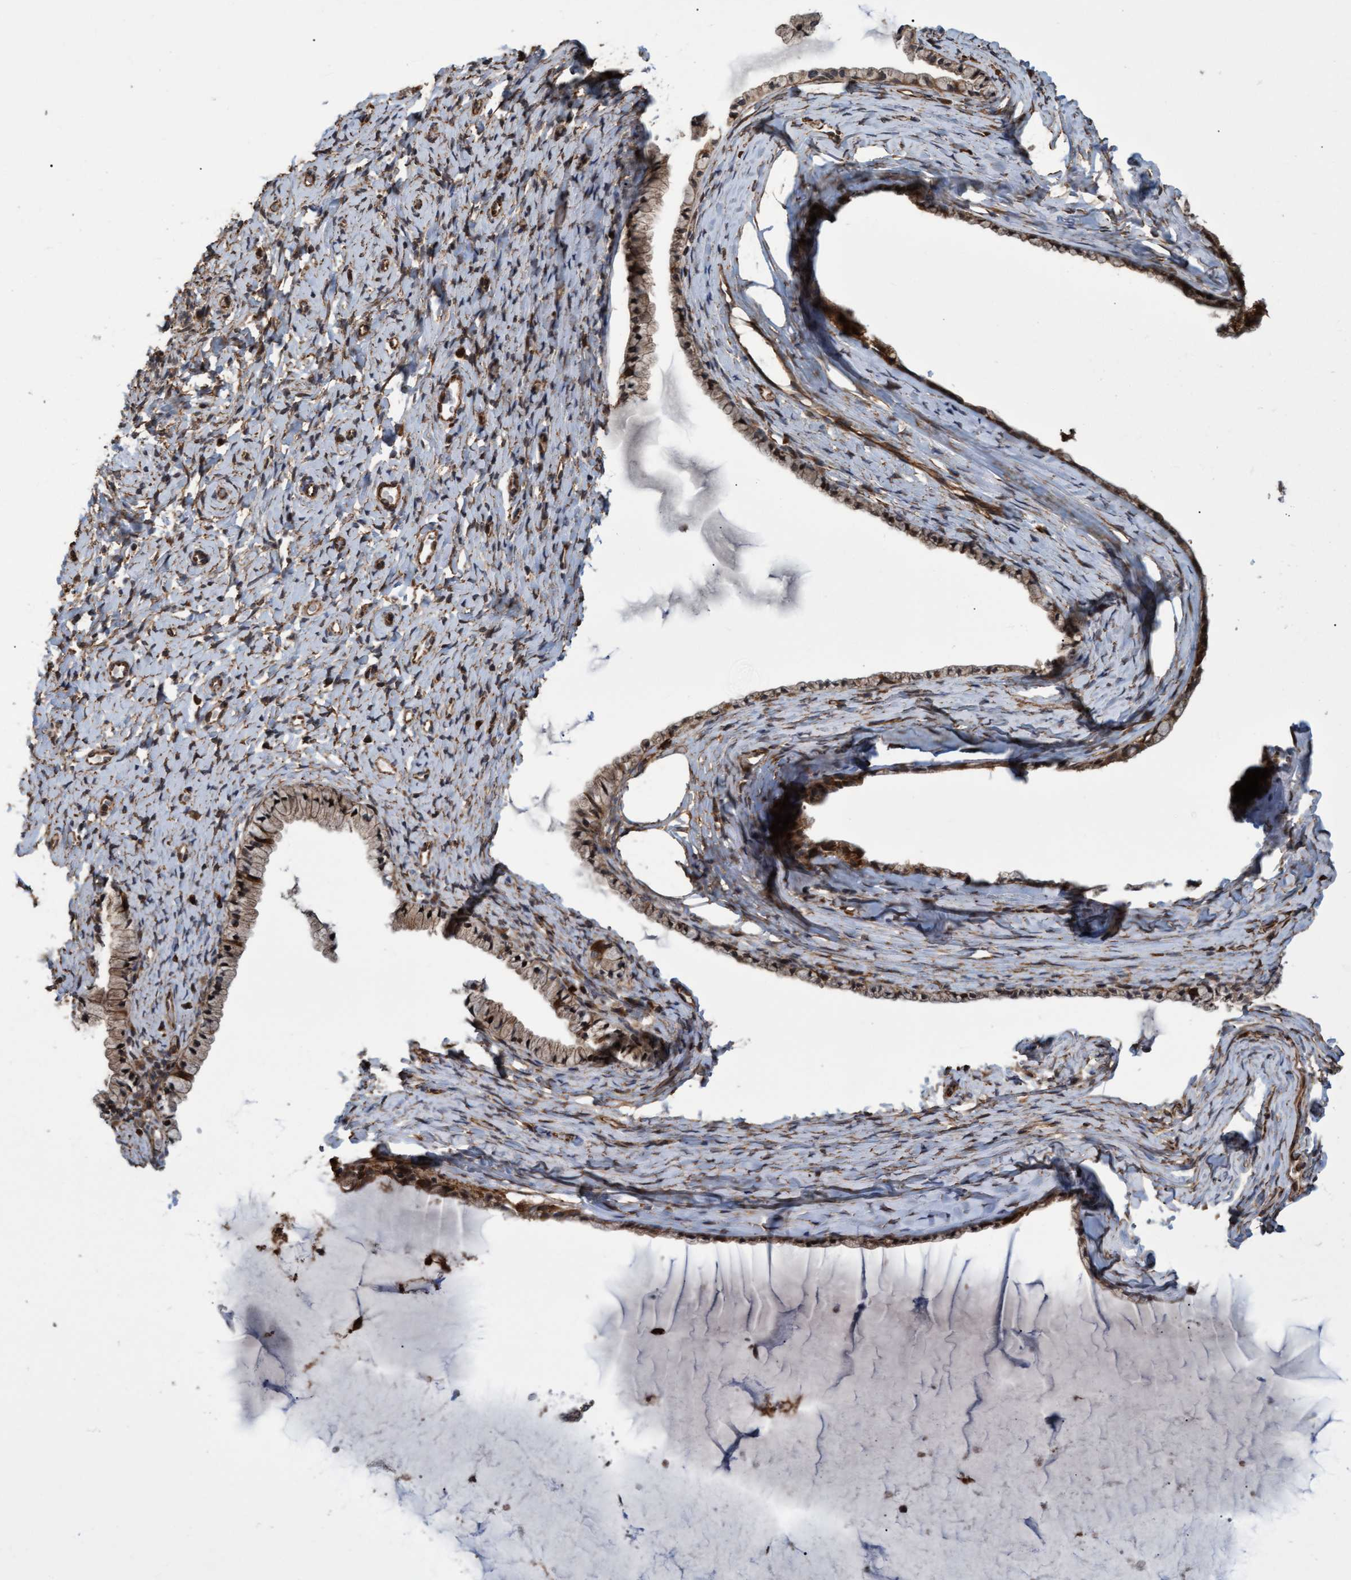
{"staining": {"intensity": "moderate", "quantity": ">75%", "location": "cytoplasmic/membranous"}, "tissue": "cervix", "cell_type": "Glandular cells", "image_type": "normal", "snomed": [{"axis": "morphology", "description": "Normal tissue, NOS"}, {"axis": "topography", "description": "Cervix"}], "caption": "An immunohistochemistry micrograph of normal tissue is shown. Protein staining in brown labels moderate cytoplasmic/membranous positivity in cervix within glandular cells.", "gene": "TNFRSF10B", "patient": {"sex": "female", "age": 72}}